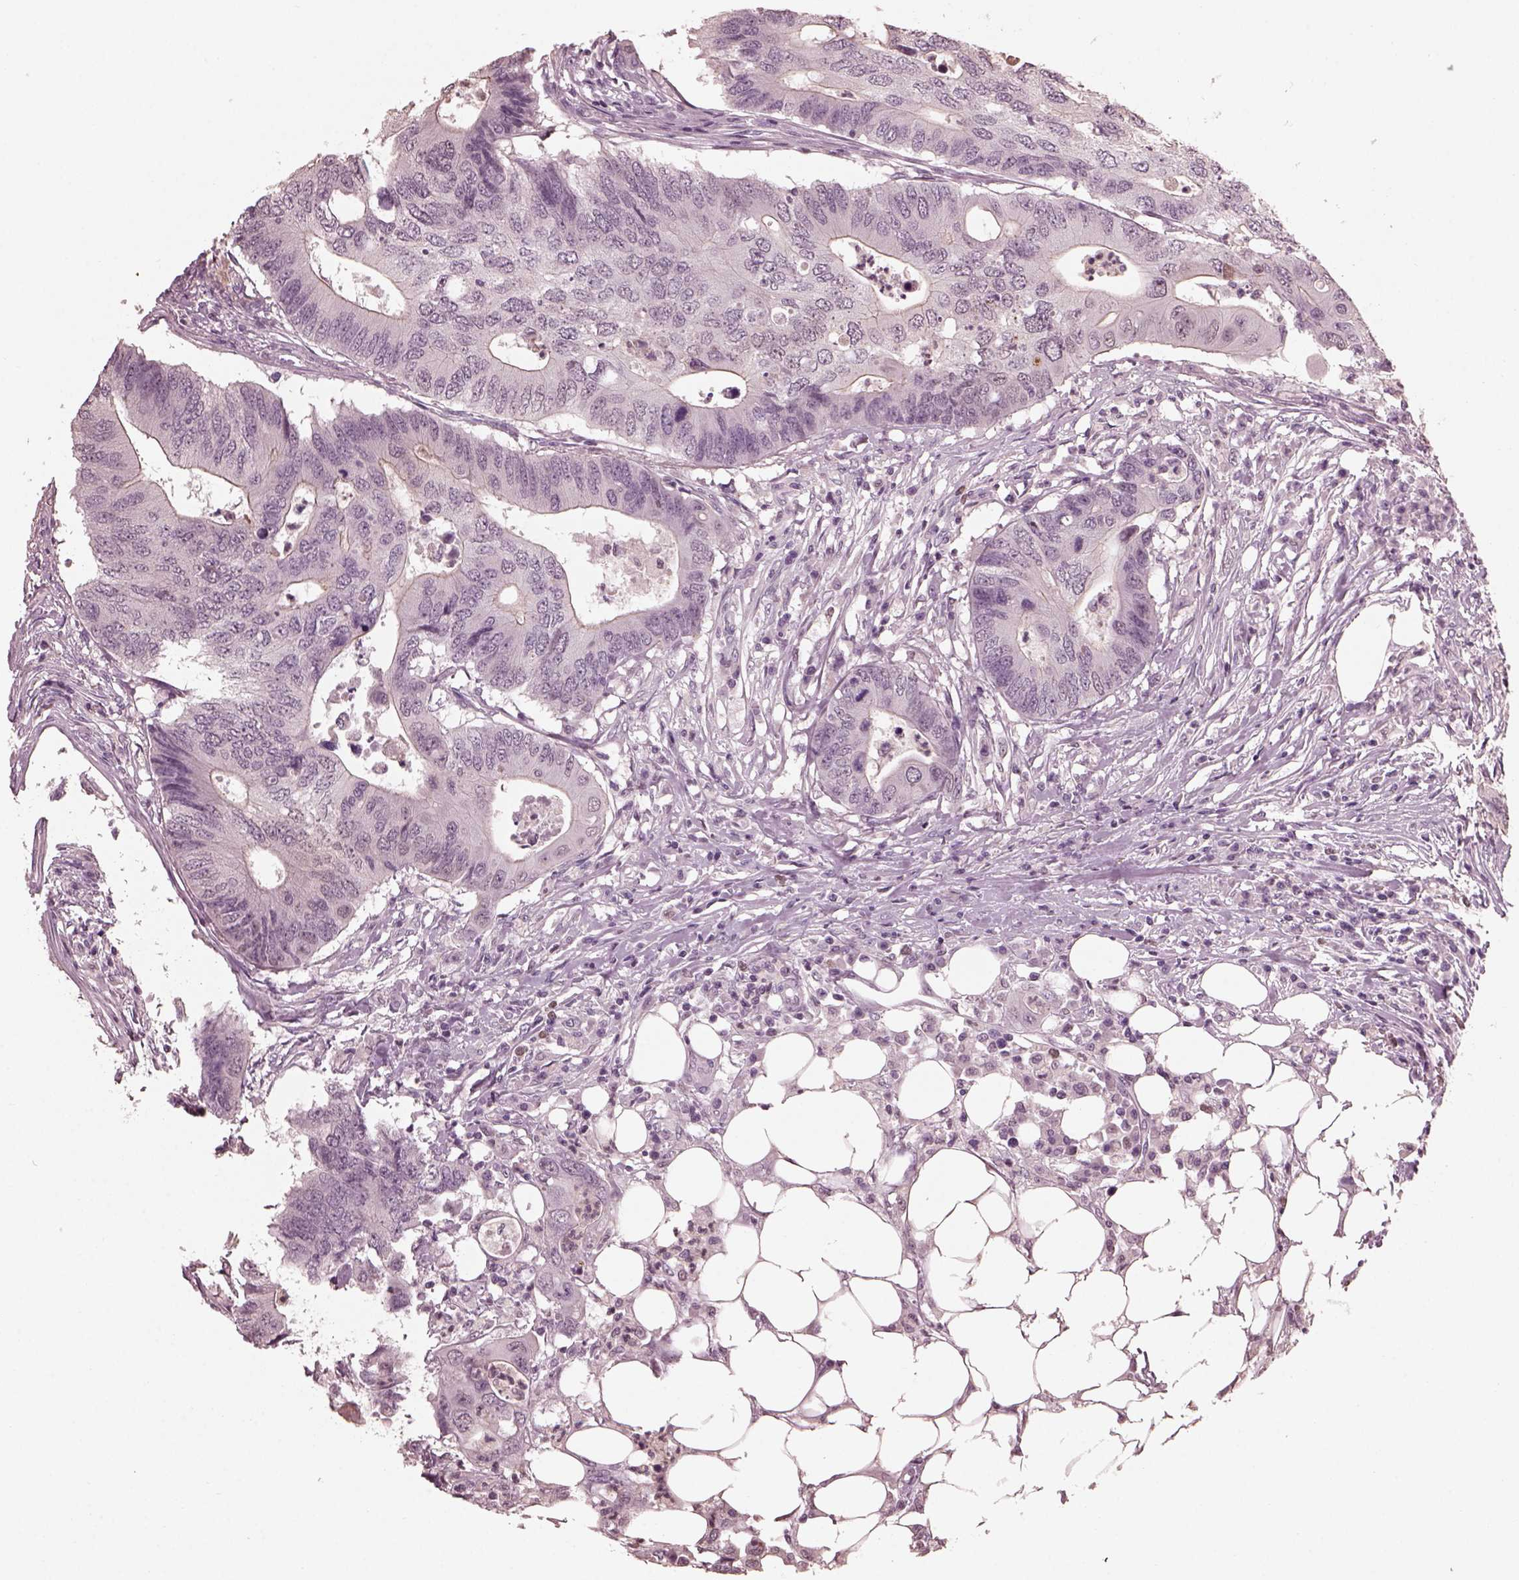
{"staining": {"intensity": "negative", "quantity": "none", "location": "none"}, "tissue": "colorectal cancer", "cell_type": "Tumor cells", "image_type": "cancer", "snomed": [{"axis": "morphology", "description": "Adenocarcinoma, NOS"}, {"axis": "topography", "description": "Colon"}], "caption": "This is an immunohistochemistry (IHC) image of colorectal cancer (adenocarcinoma). There is no positivity in tumor cells.", "gene": "TSKS", "patient": {"sex": "male", "age": 71}}